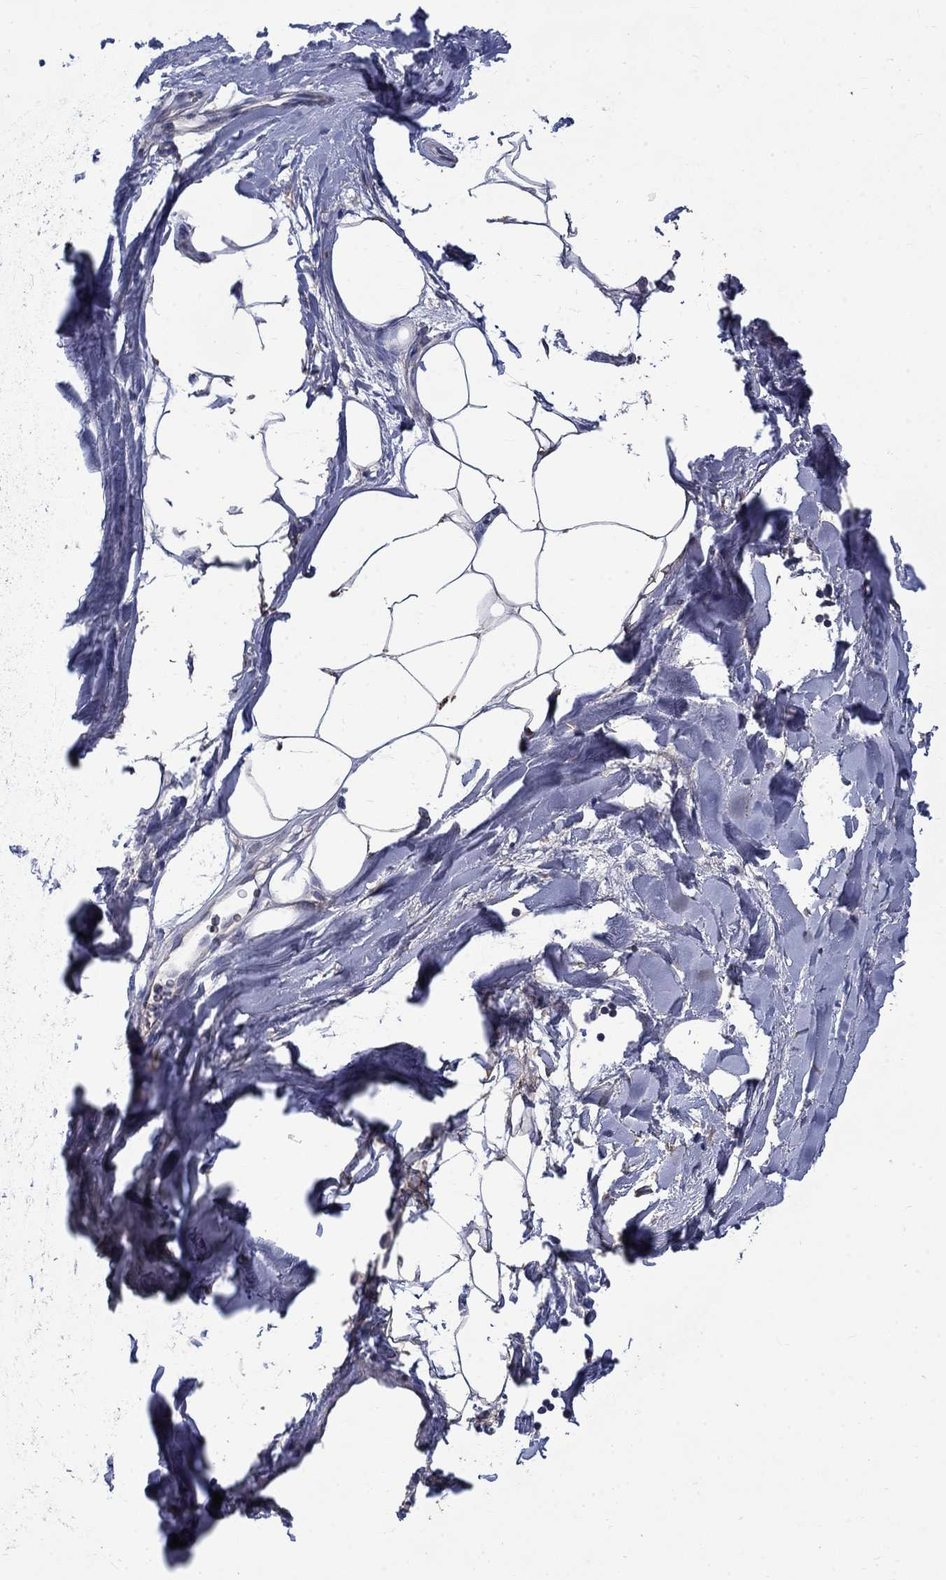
{"staining": {"intensity": "negative", "quantity": "none", "location": "none"}, "tissue": "adipose tissue", "cell_type": "Adipocytes", "image_type": "normal", "snomed": [{"axis": "morphology", "description": "Normal tissue, NOS"}, {"axis": "topography", "description": "Cartilage tissue"}, {"axis": "topography", "description": "Bronchus"}], "caption": "Adipocytes are negative for brown protein staining in unremarkable adipose tissue. (Stains: DAB (3,3'-diaminobenzidine) immunohistochemistry (IHC) with hematoxylin counter stain, Microscopy: brightfield microscopy at high magnification).", "gene": "HSPA12A", "patient": {"sex": "male", "age": 58}}